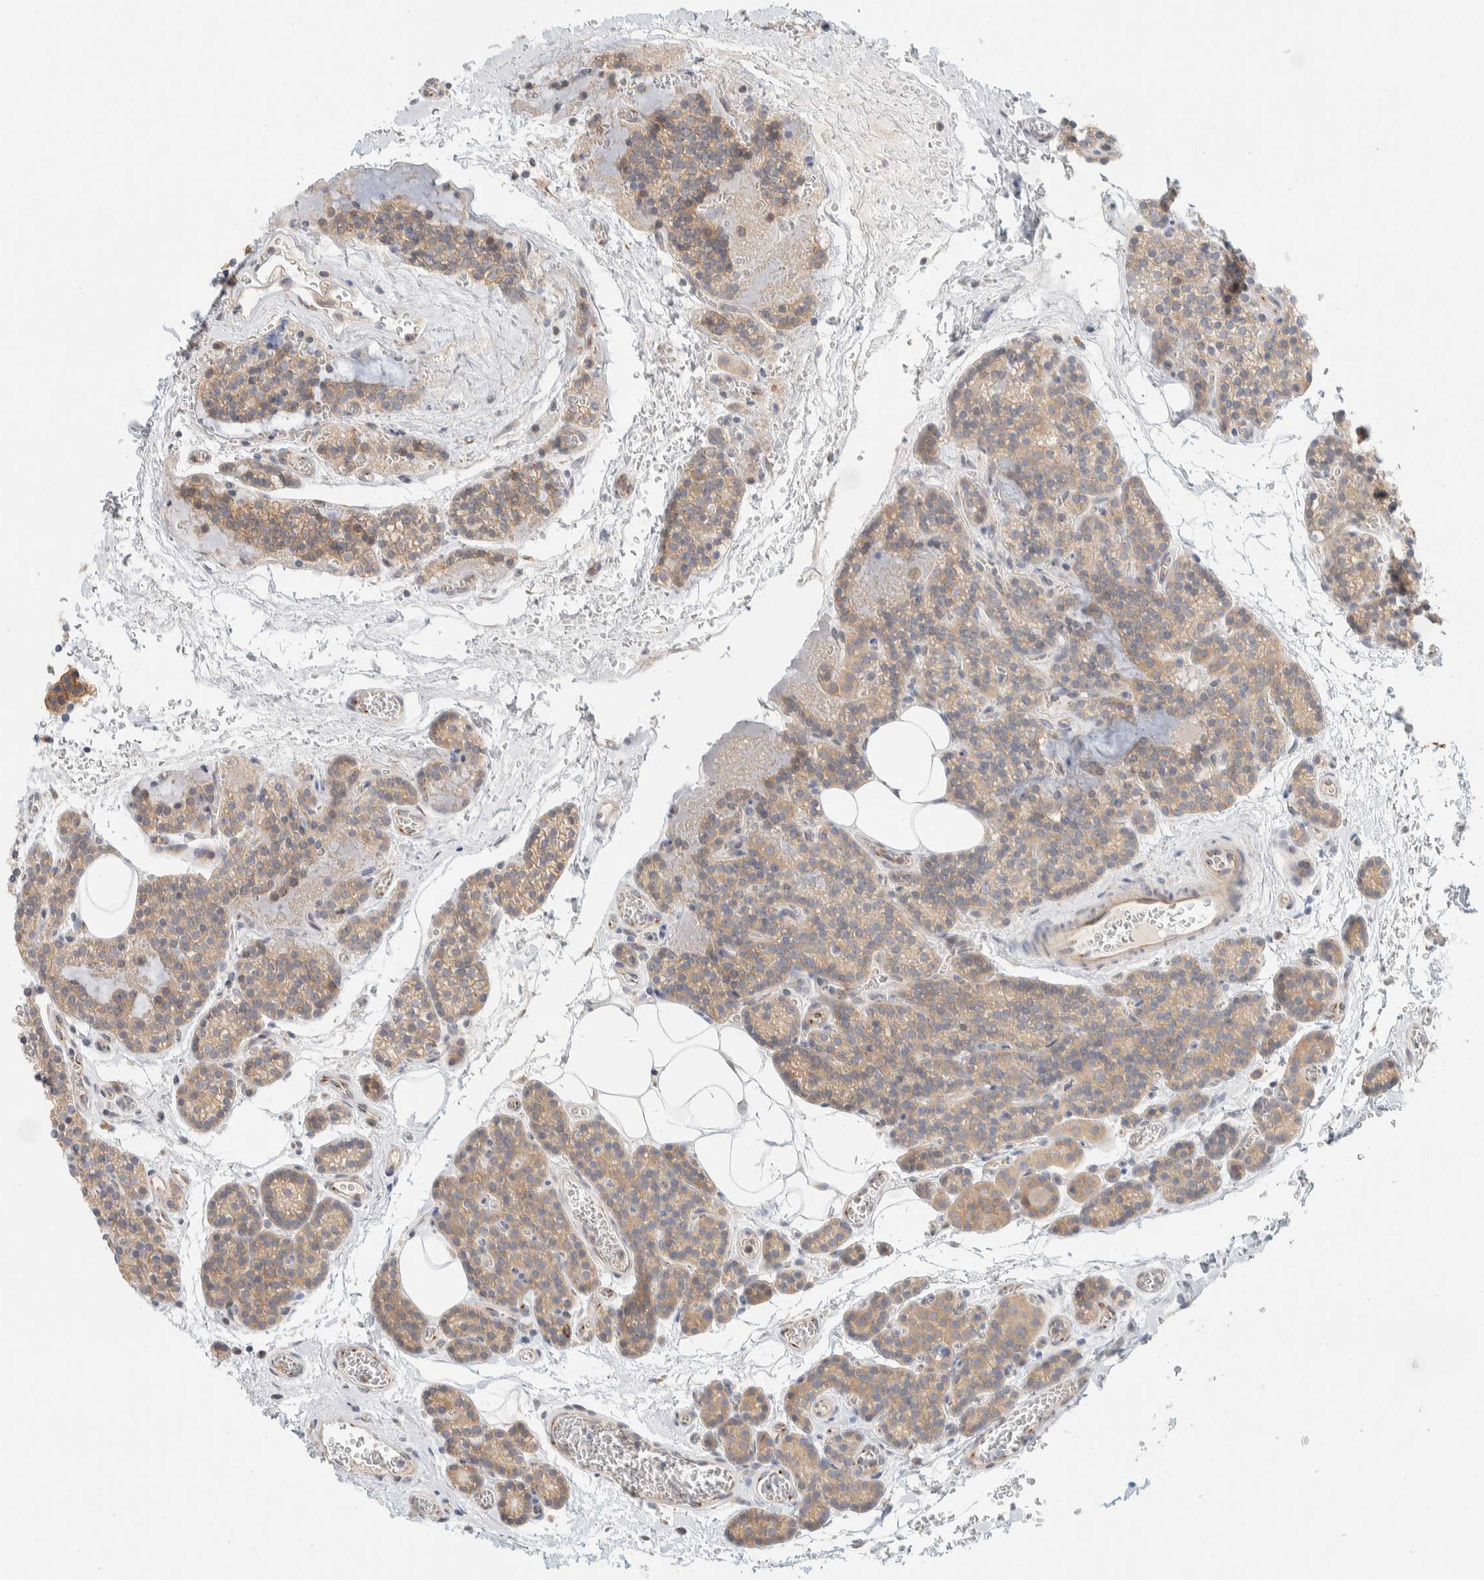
{"staining": {"intensity": "weak", "quantity": "25%-75%", "location": "cytoplasmic/membranous"}, "tissue": "parathyroid gland", "cell_type": "Glandular cells", "image_type": "normal", "snomed": [{"axis": "morphology", "description": "Normal tissue, NOS"}, {"axis": "topography", "description": "Parathyroid gland"}], "caption": "The histopathology image demonstrates staining of benign parathyroid gland, revealing weak cytoplasmic/membranous protein positivity (brown color) within glandular cells.", "gene": "TMEM184B", "patient": {"sex": "female", "age": 64}}